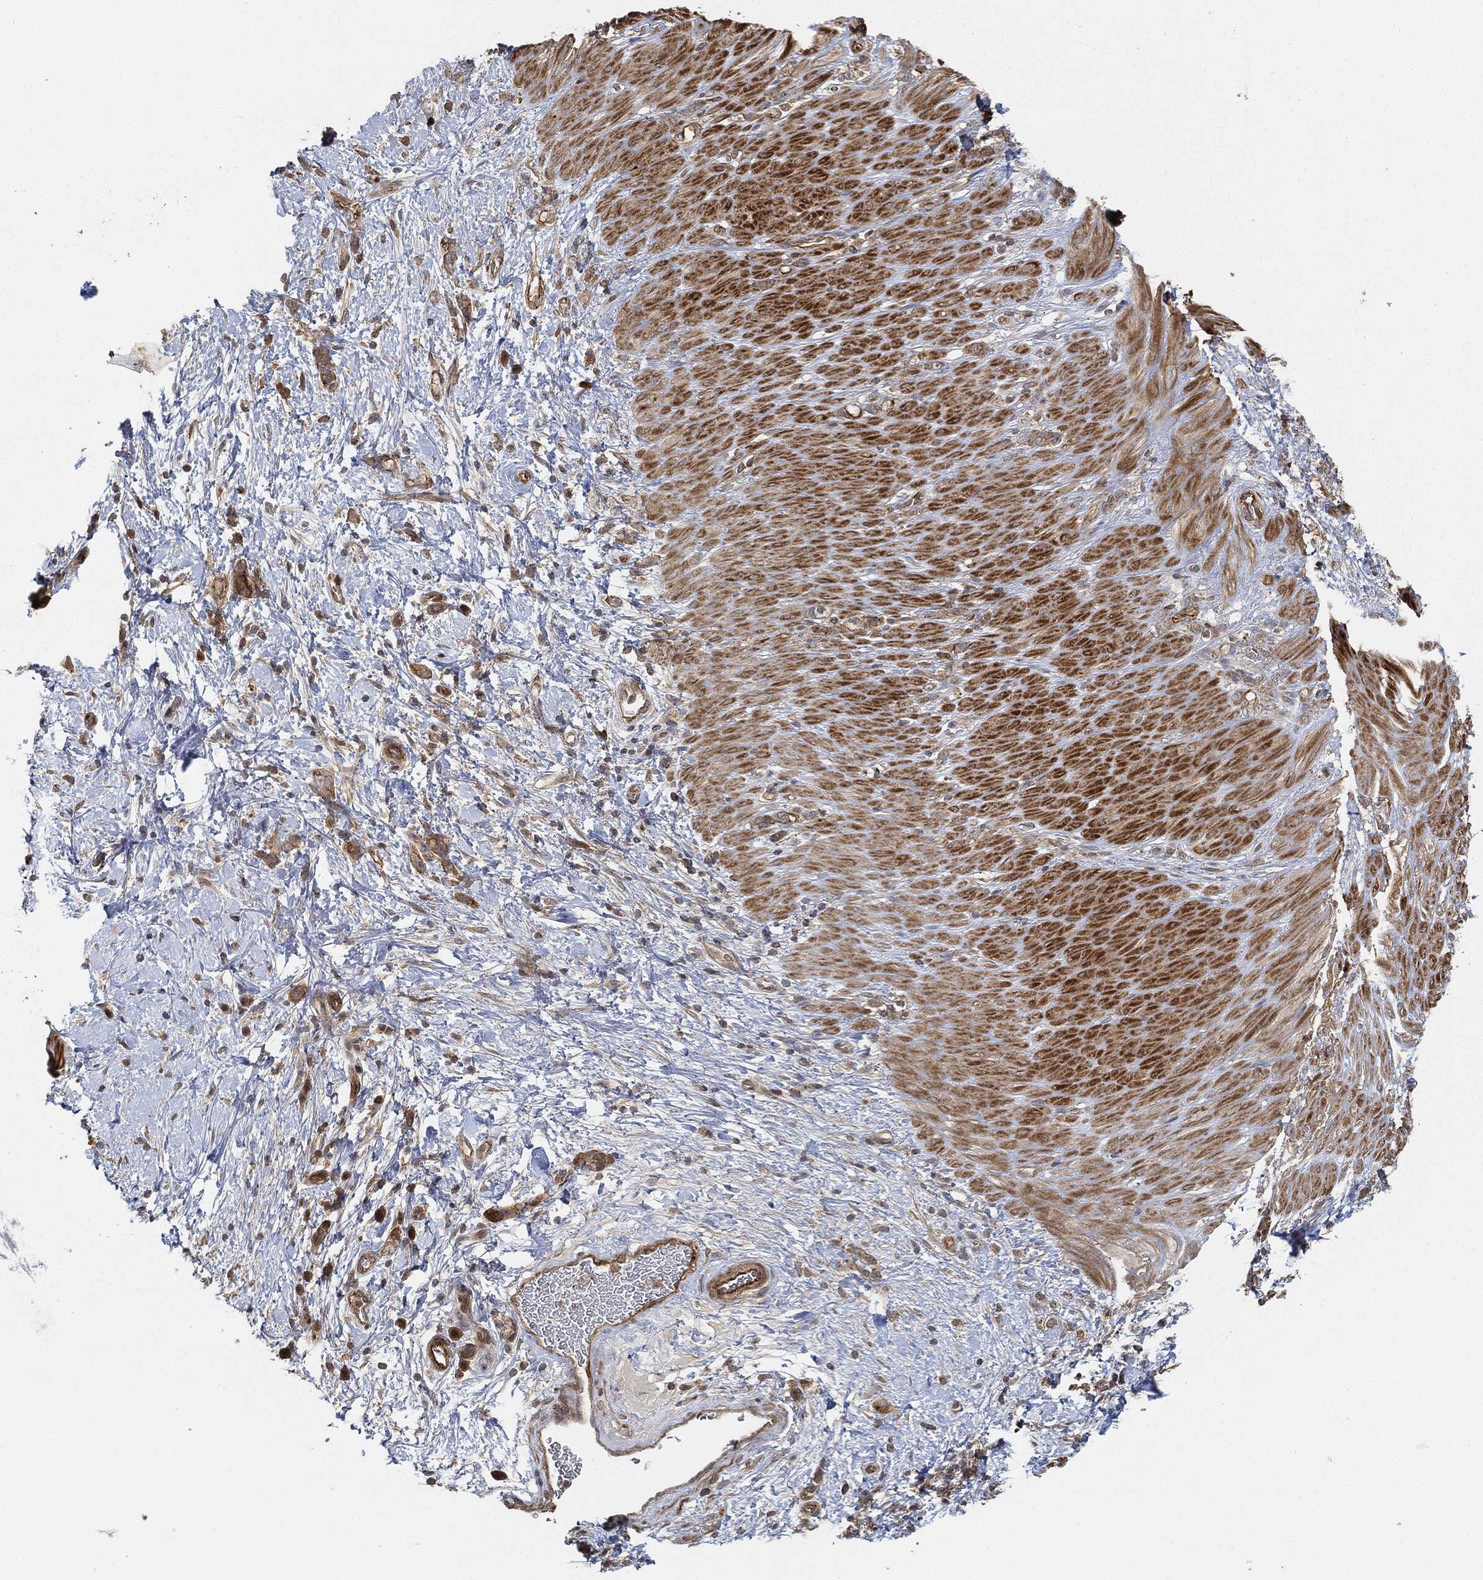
{"staining": {"intensity": "strong", "quantity": "25%-75%", "location": "cytoplasmic/membranous"}, "tissue": "stomach cancer", "cell_type": "Tumor cells", "image_type": "cancer", "snomed": [{"axis": "morphology", "description": "Normal tissue, NOS"}, {"axis": "morphology", "description": "Adenocarcinoma, NOS"}, {"axis": "topography", "description": "Stomach"}], "caption": "Immunohistochemical staining of stomach adenocarcinoma displays high levels of strong cytoplasmic/membranous protein positivity in approximately 25%-75% of tumor cells.", "gene": "TPT1", "patient": {"sex": "male", "age": 67}}